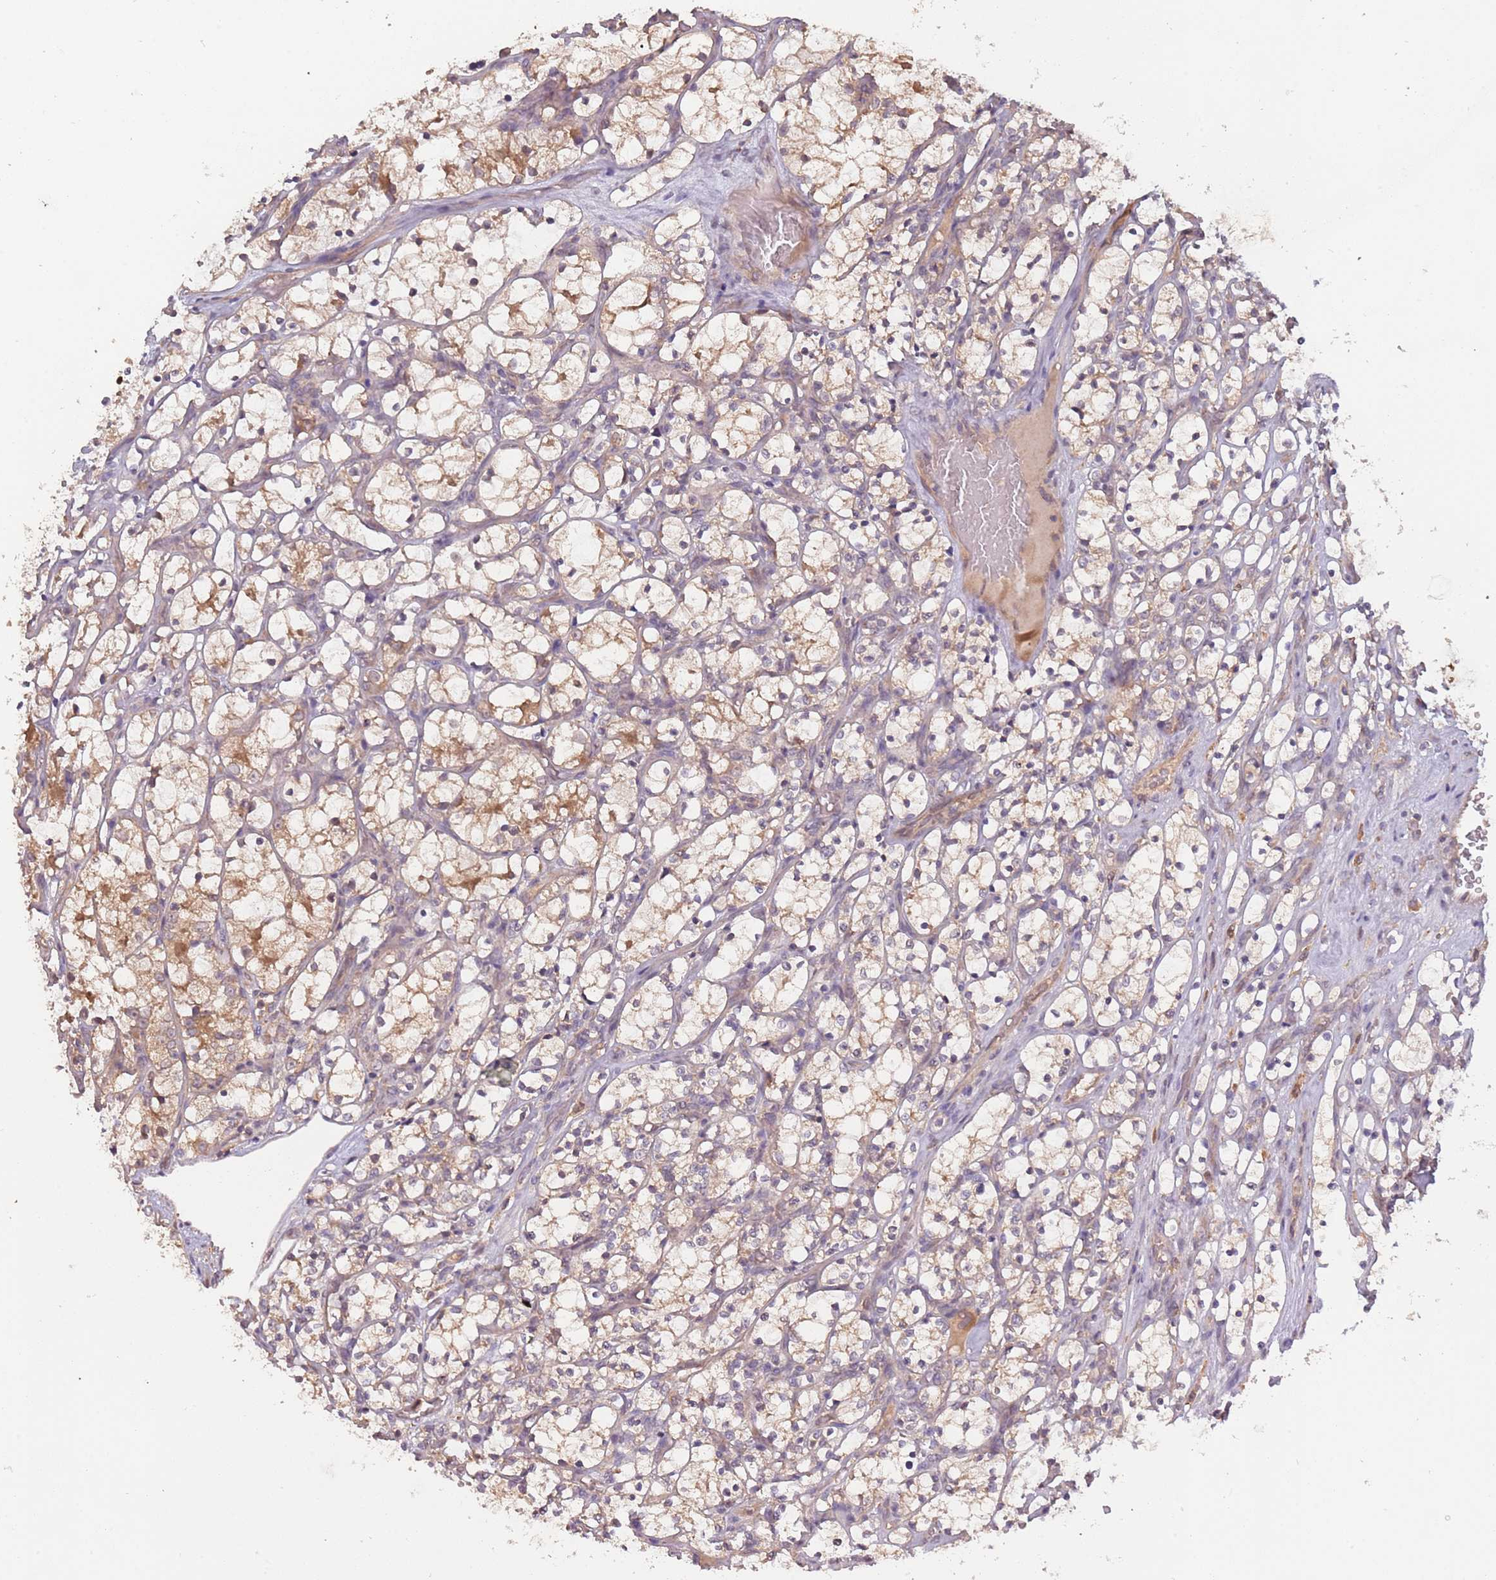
{"staining": {"intensity": "moderate", "quantity": "<25%", "location": "cytoplasmic/membranous"}, "tissue": "renal cancer", "cell_type": "Tumor cells", "image_type": "cancer", "snomed": [{"axis": "morphology", "description": "Adenocarcinoma, NOS"}, {"axis": "topography", "description": "Kidney"}], "caption": "A histopathology image of renal adenocarcinoma stained for a protein demonstrates moderate cytoplasmic/membranous brown staining in tumor cells. Nuclei are stained in blue.", "gene": "USP32", "patient": {"sex": "female", "age": 69}}